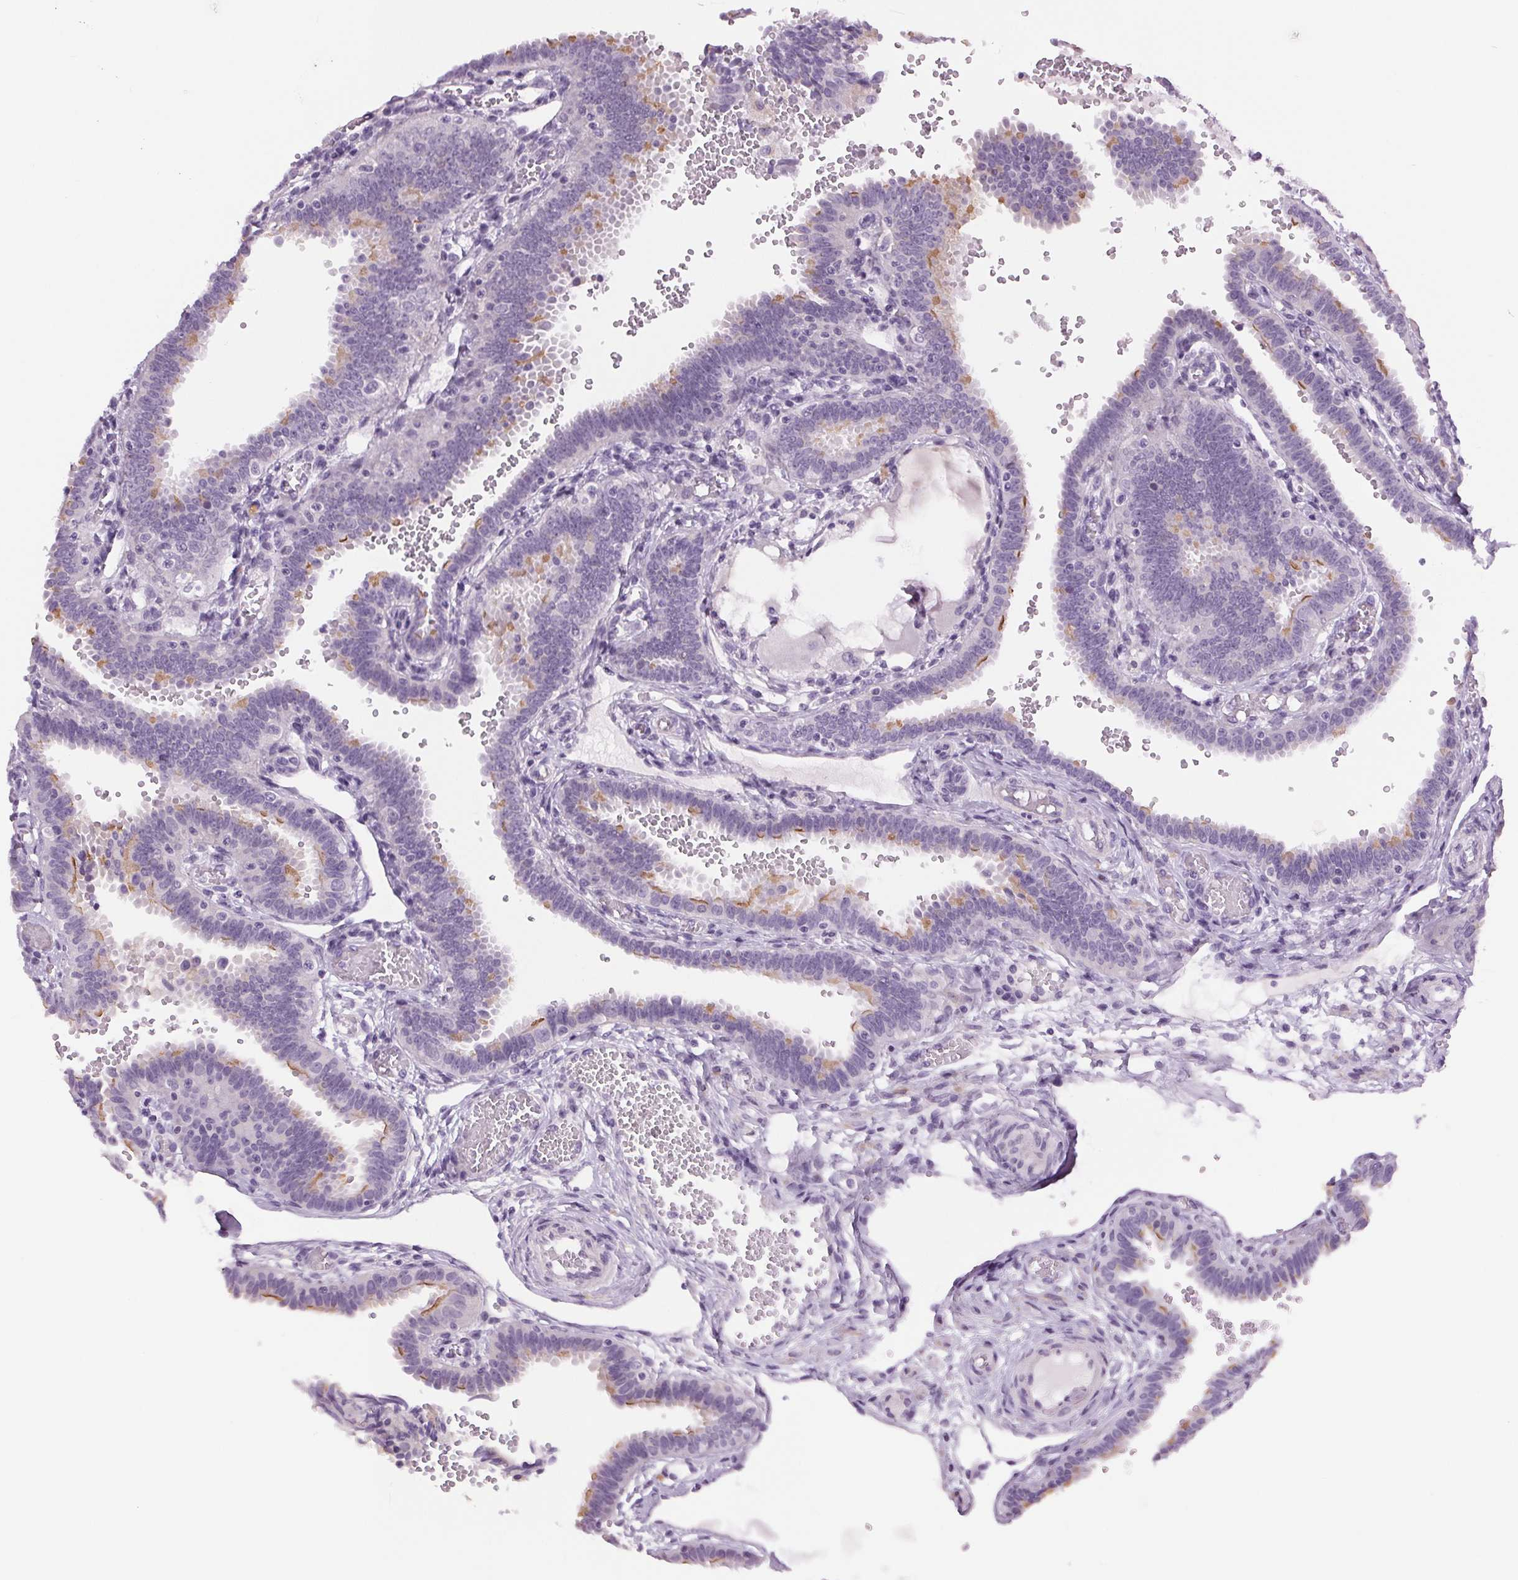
{"staining": {"intensity": "weak", "quantity": "<25%", "location": "cytoplasmic/membranous"}, "tissue": "fallopian tube", "cell_type": "Glandular cells", "image_type": "normal", "snomed": [{"axis": "morphology", "description": "Normal tissue, NOS"}, {"axis": "topography", "description": "Fallopian tube"}], "caption": "A photomicrograph of fallopian tube stained for a protein shows no brown staining in glandular cells.", "gene": "MISP", "patient": {"sex": "female", "age": 37}}